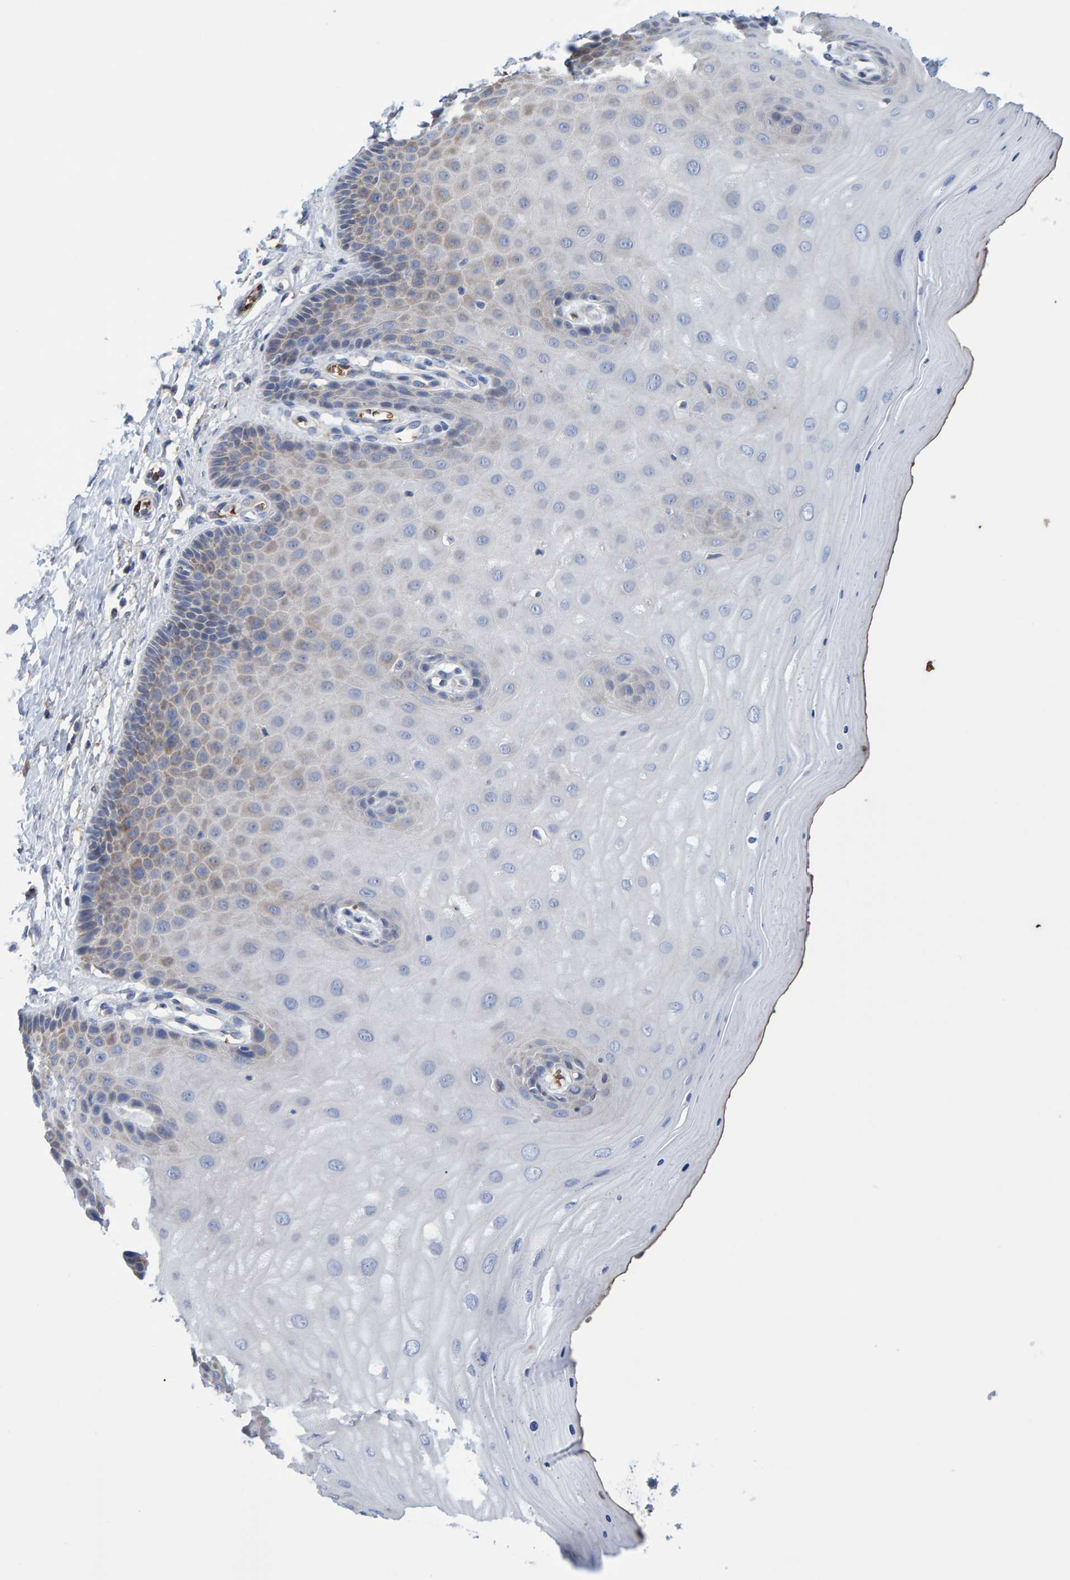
{"staining": {"intensity": "weak", "quantity": ">75%", "location": "cytoplasmic/membranous"}, "tissue": "cervix", "cell_type": "Glandular cells", "image_type": "normal", "snomed": [{"axis": "morphology", "description": "Normal tissue, NOS"}, {"axis": "topography", "description": "Cervix"}], "caption": "Unremarkable cervix exhibits weak cytoplasmic/membranous staining in about >75% of glandular cells.", "gene": "VPS9D1", "patient": {"sex": "female", "age": 55}}